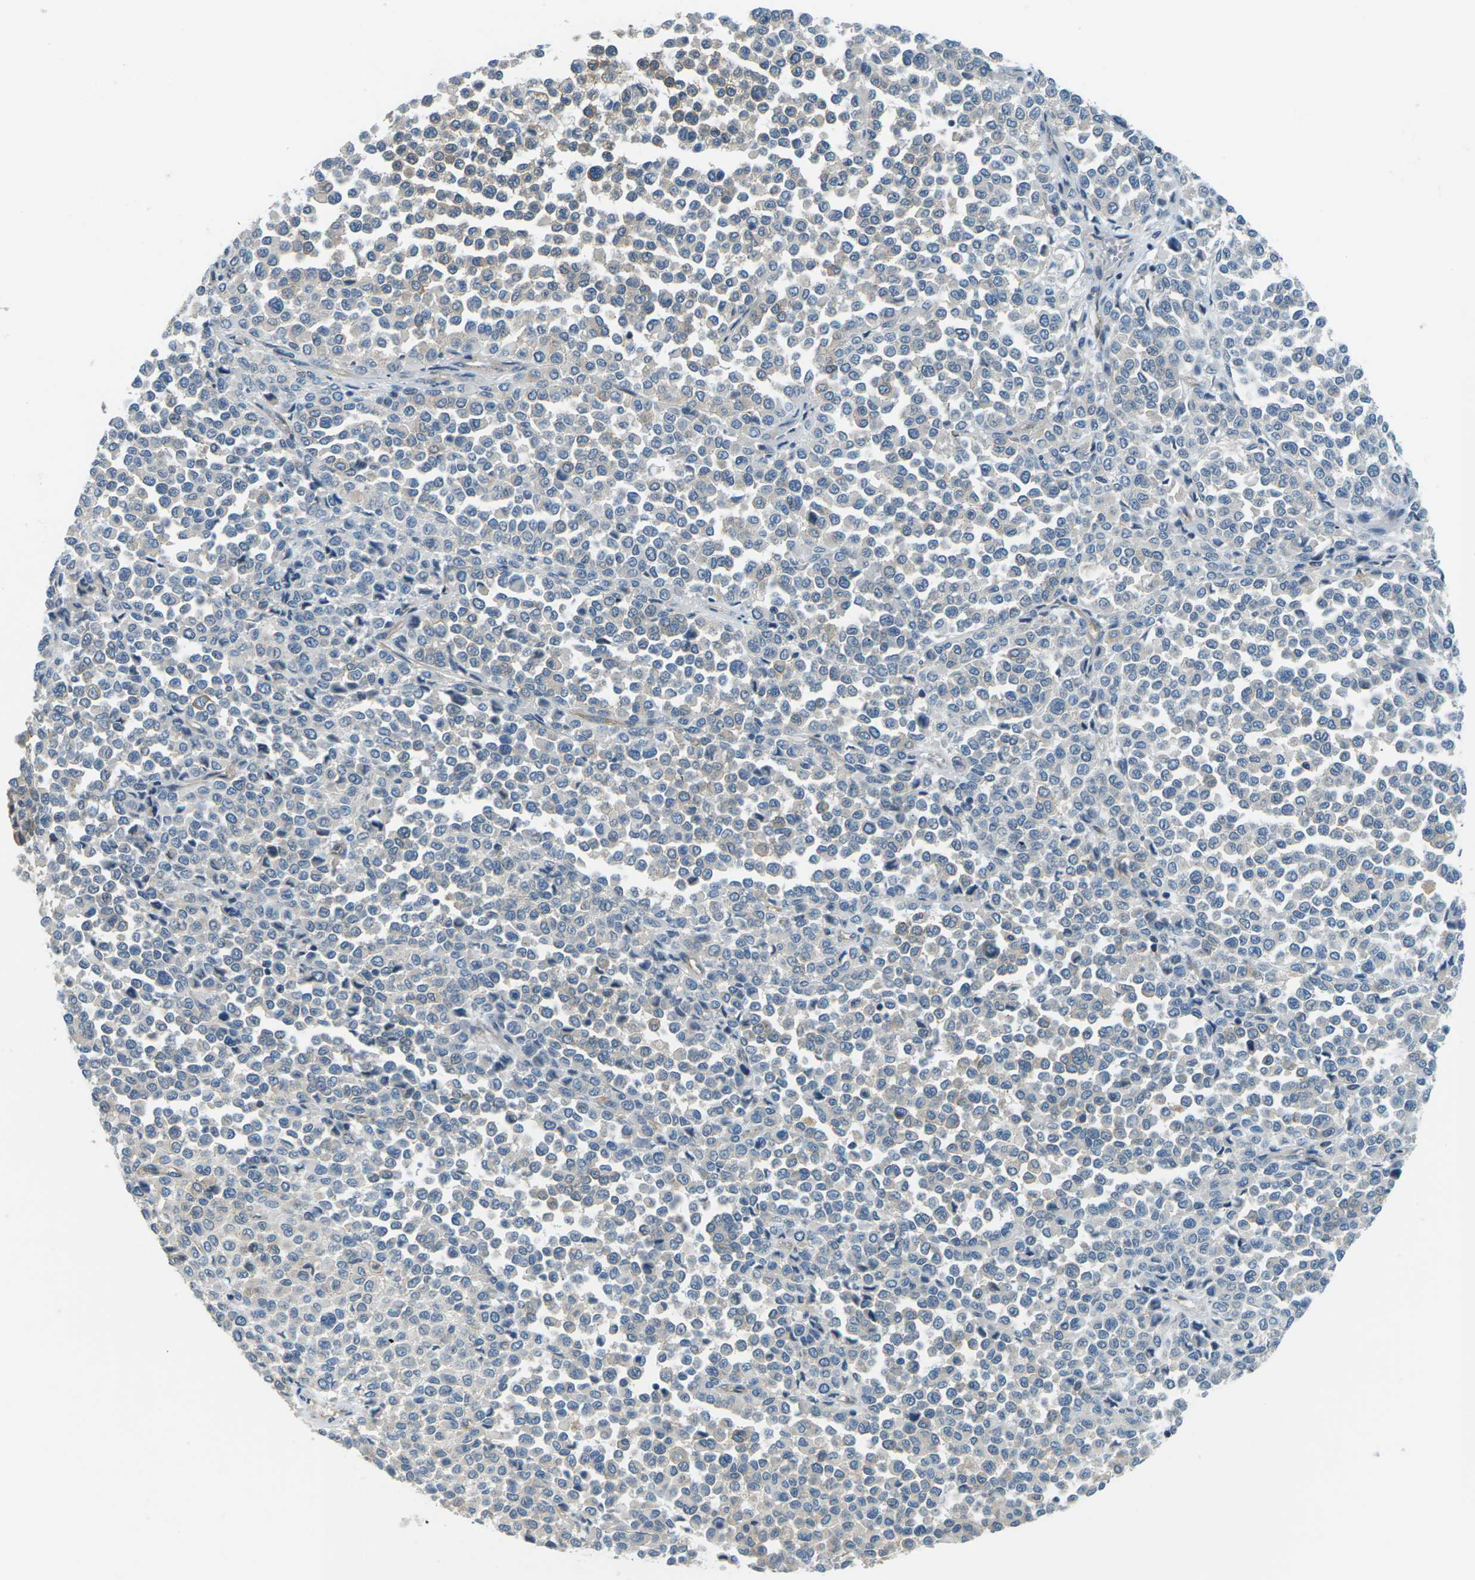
{"staining": {"intensity": "negative", "quantity": "none", "location": "none"}, "tissue": "melanoma", "cell_type": "Tumor cells", "image_type": "cancer", "snomed": [{"axis": "morphology", "description": "Malignant melanoma, Metastatic site"}, {"axis": "topography", "description": "Pancreas"}], "caption": "This is an IHC histopathology image of malignant melanoma (metastatic site). There is no positivity in tumor cells.", "gene": "SLC13A3", "patient": {"sex": "female", "age": 30}}